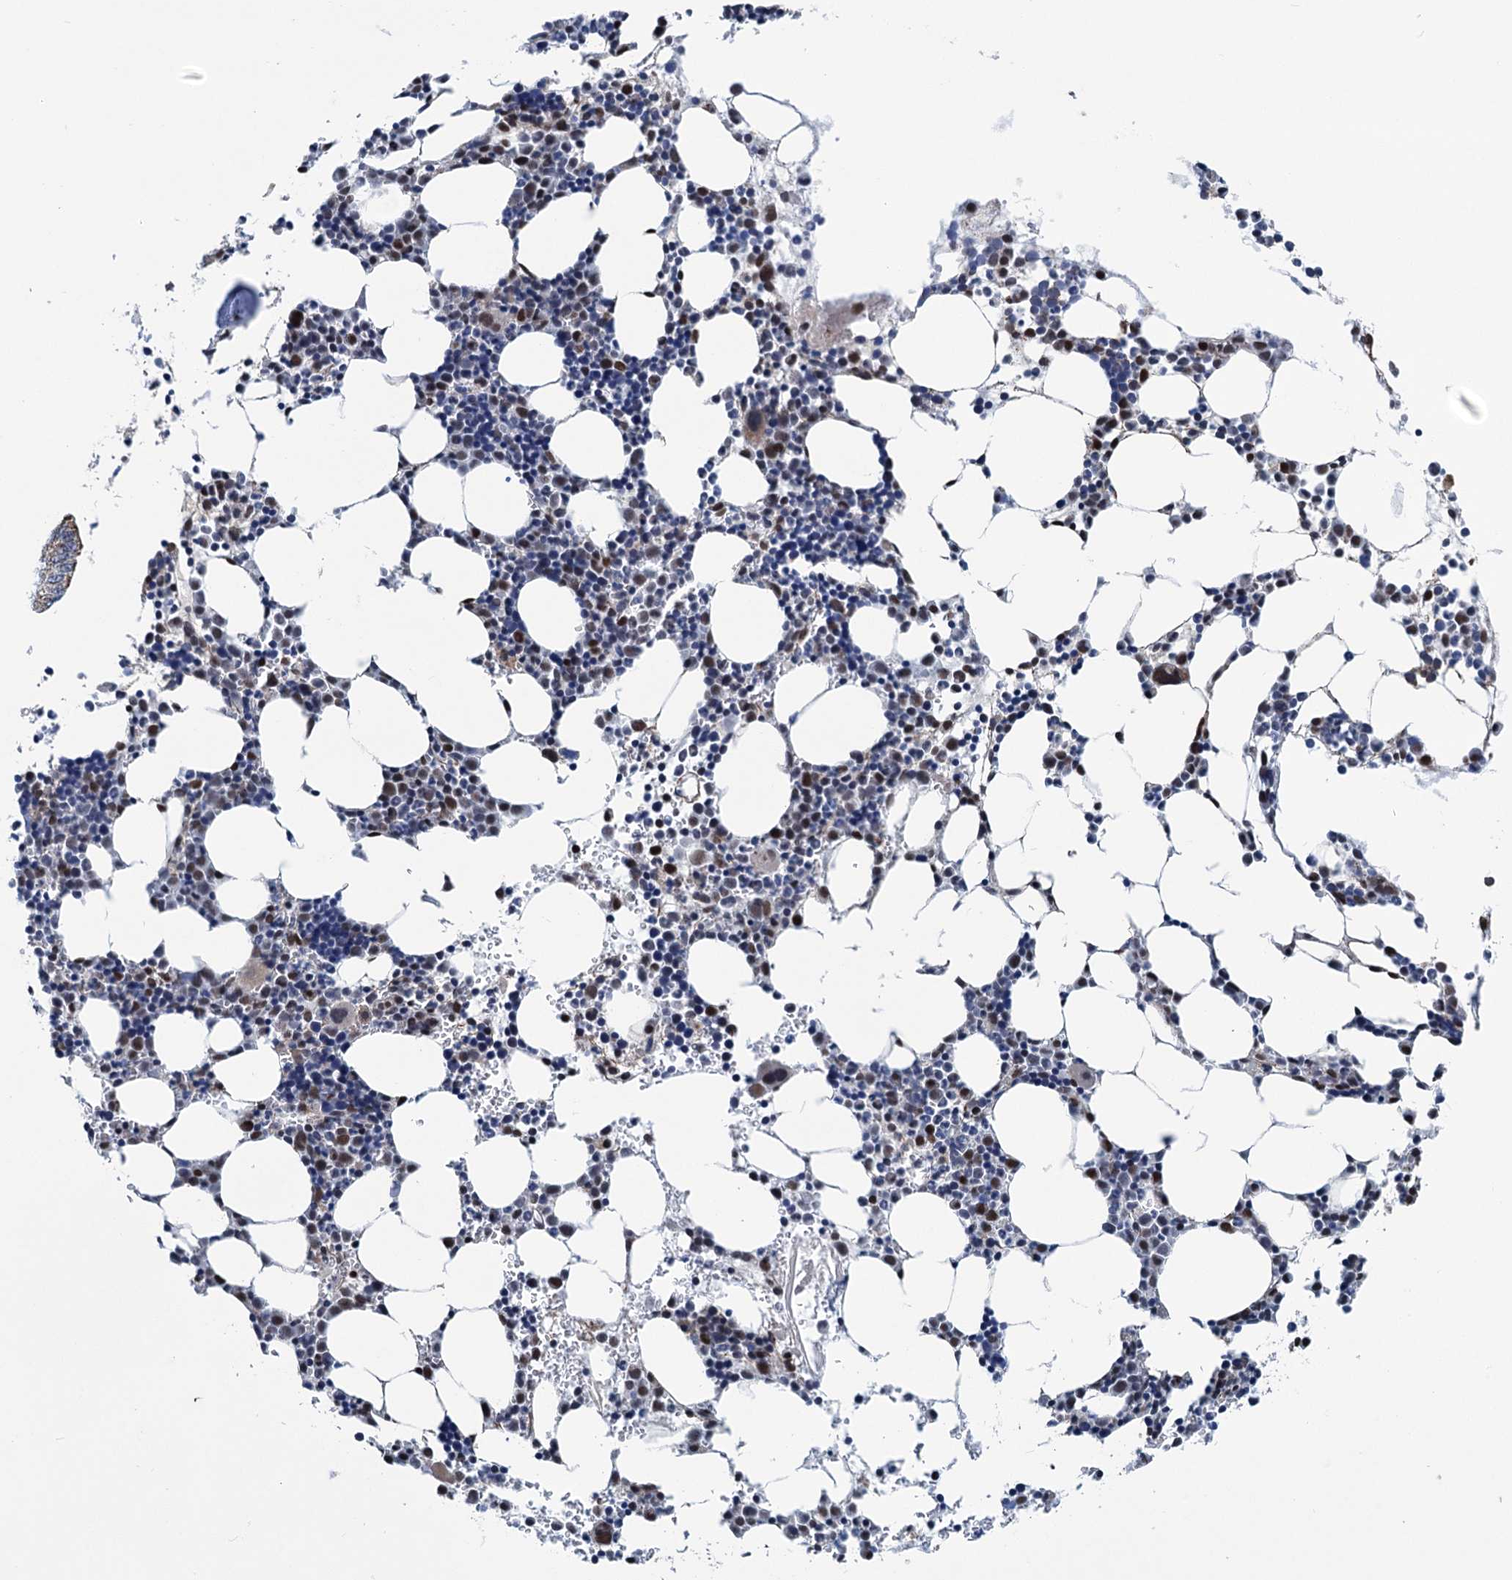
{"staining": {"intensity": "moderate", "quantity": "<25%", "location": "nuclear"}, "tissue": "bone marrow", "cell_type": "Hematopoietic cells", "image_type": "normal", "snomed": [{"axis": "morphology", "description": "Normal tissue, NOS"}, {"axis": "topography", "description": "Bone marrow"}], "caption": "Immunohistochemistry (IHC) histopathology image of unremarkable human bone marrow stained for a protein (brown), which exhibits low levels of moderate nuclear positivity in approximately <25% of hematopoietic cells.", "gene": "MORN3", "patient": {"sex": "female", "age": 89}}